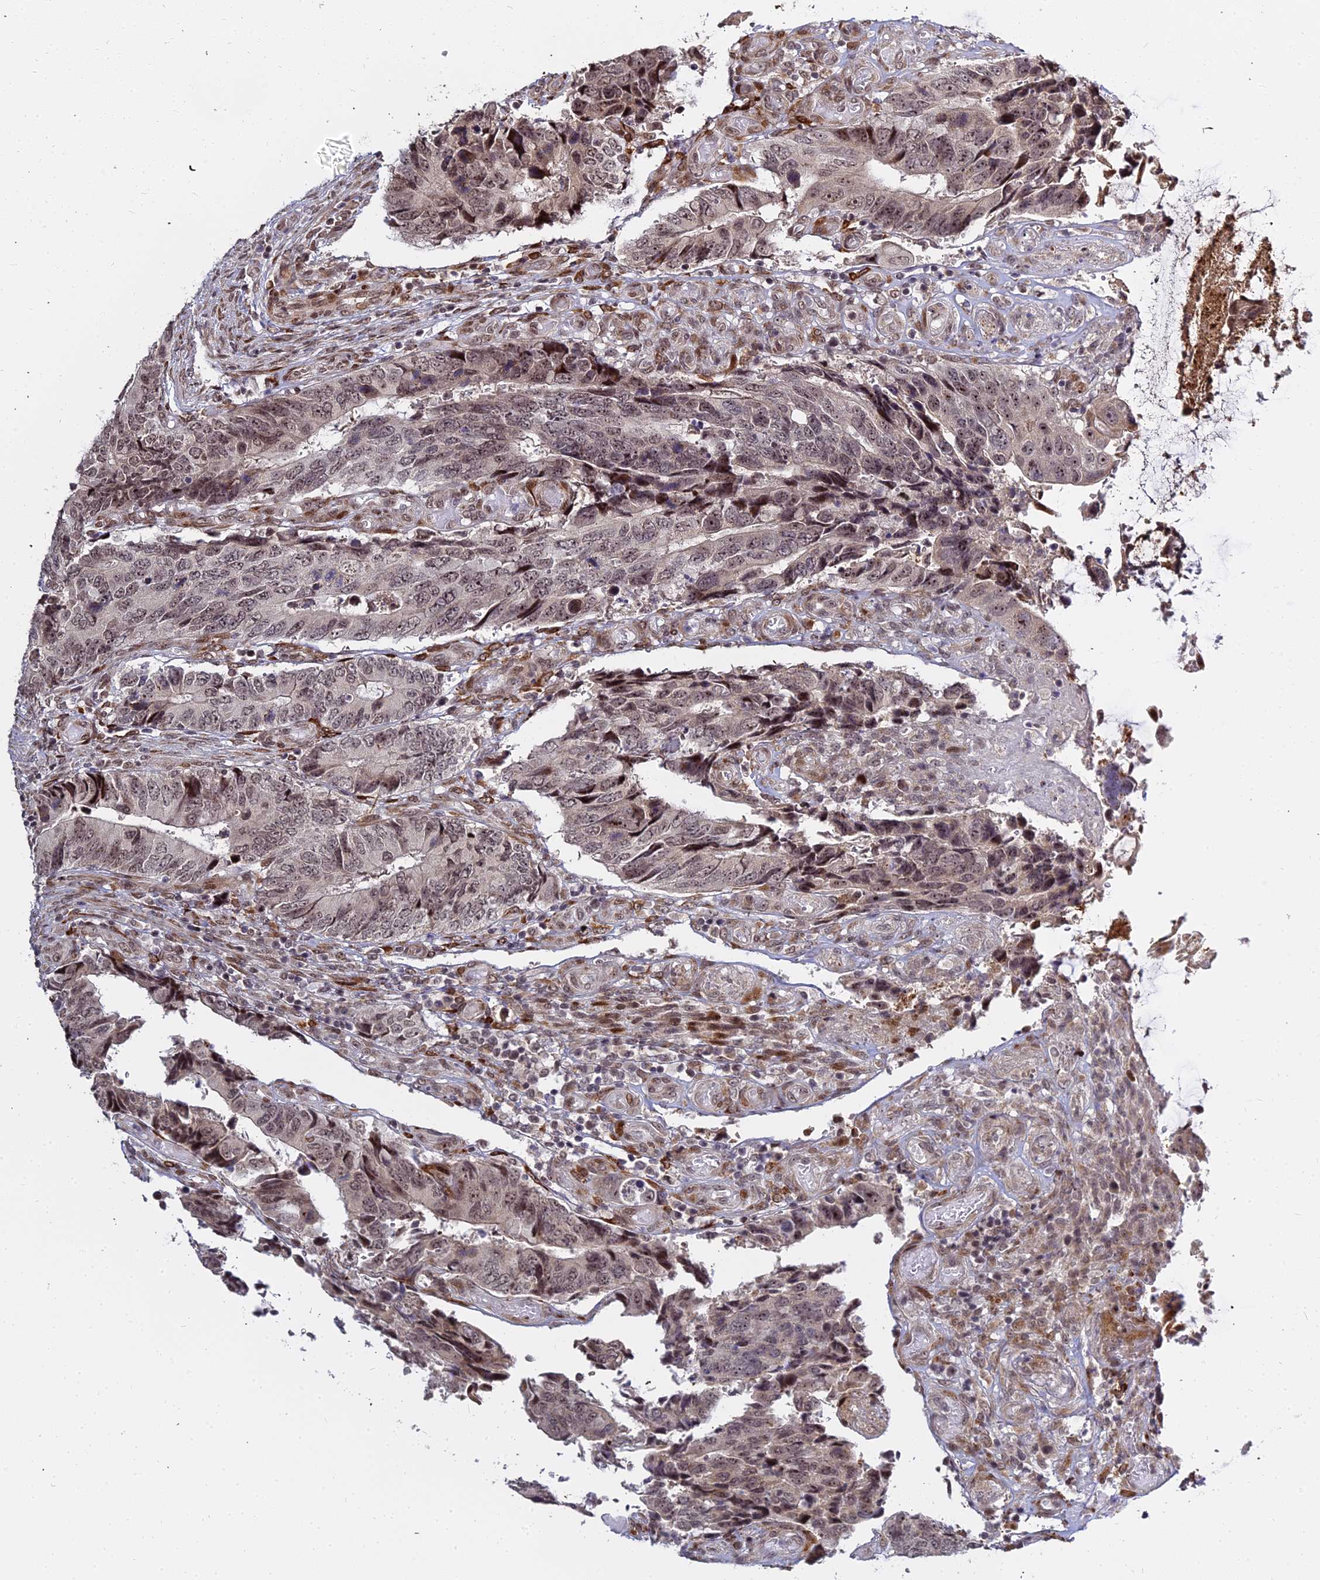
{"staining": {"intensity": "moderate", "quantity": ">75%", "location": "nuclear"}, "tissue": "colorectal cancer", "cell_type": "Tumor cells", "image_type": "cancer", "snomed": [{"axis": "morphology", "description": "Adenocarcinoma, NOS"}, {"axis": "topography", "description": "Colon"}], "caption": "Tumor cells show medium levels of moderate nuclear expression in about >75% of cells in colorectal cancer (adenocarcinoma). (DAB (3,3'-diaminobenzidine) IHC, brown staining for protein, blue staining for nuclei).", "gene": "ABCA2", "patient": {"sex": "male", "age": 87}}